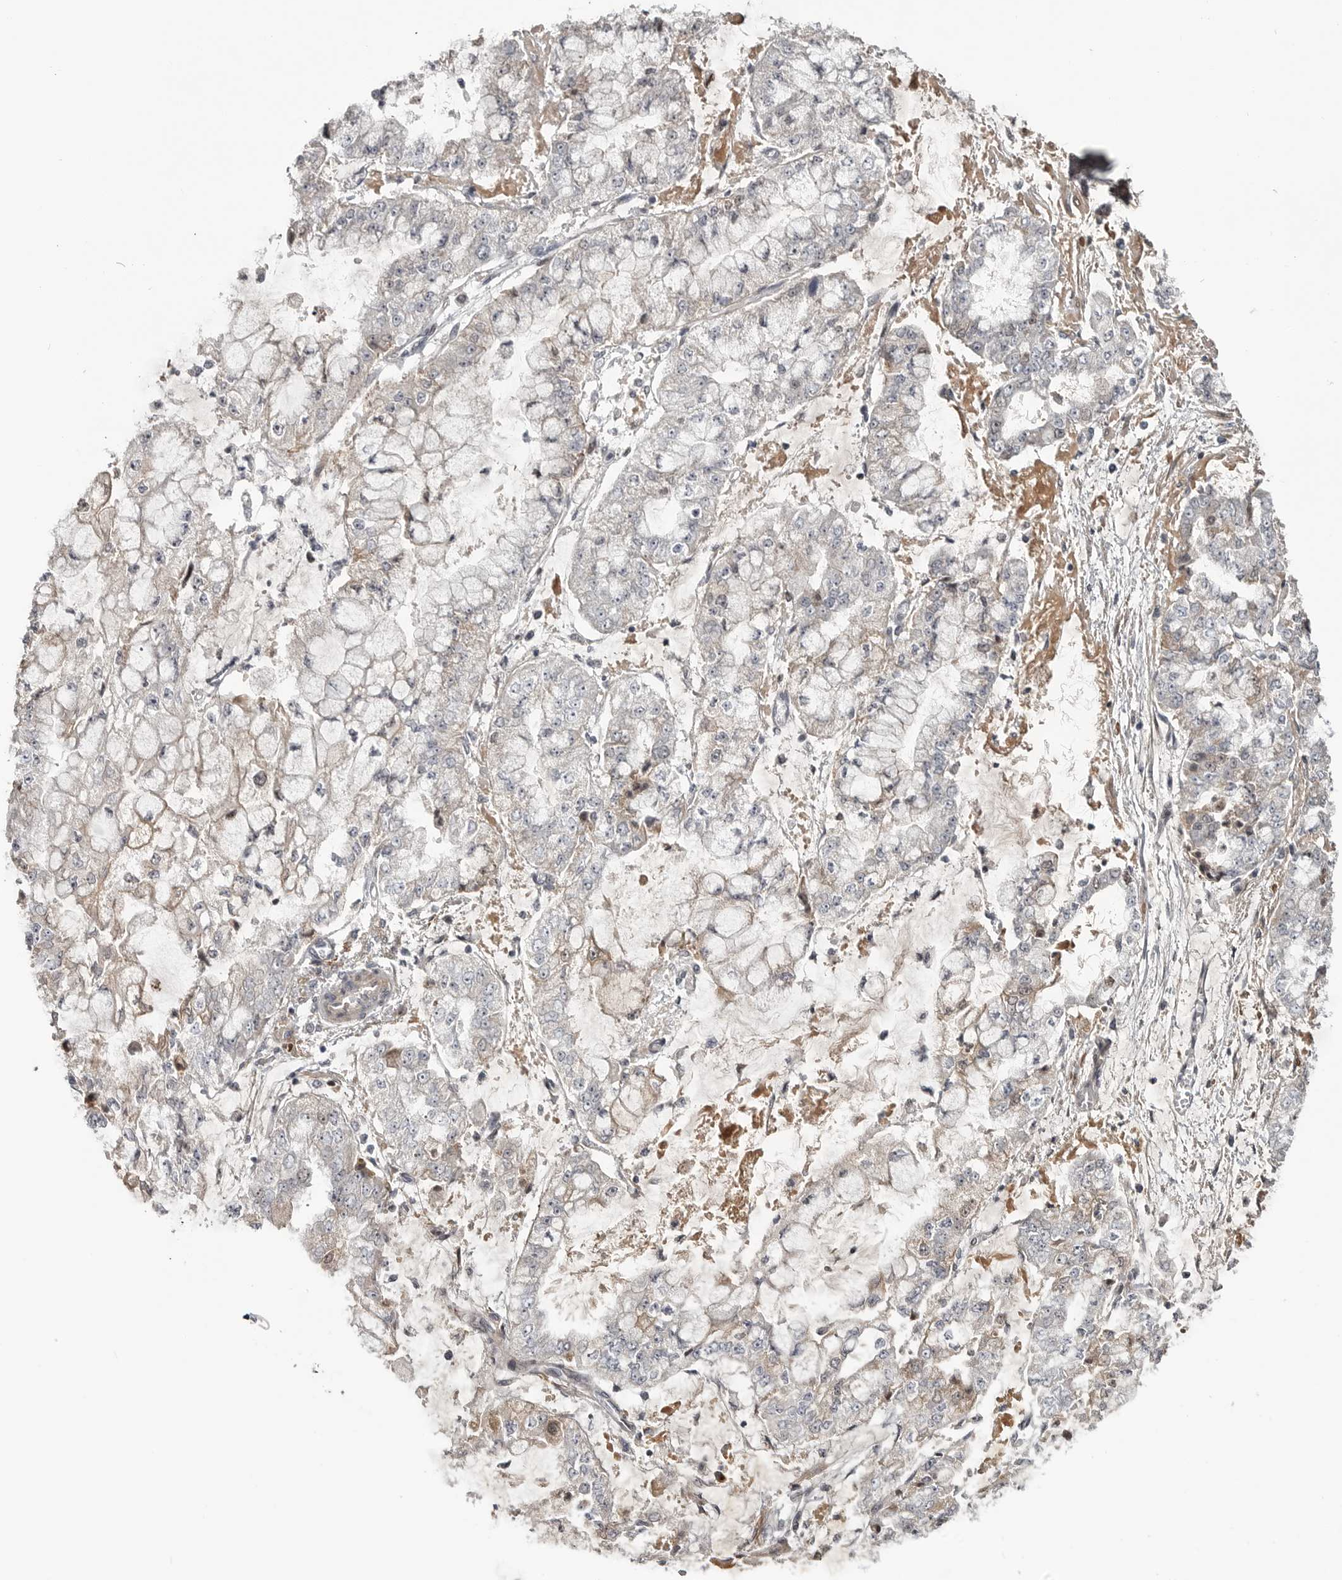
{"staining": {"intensity": "negative", "quantity": "none", "location": "none"}, "tissue": "stomach cancer", "cell_type": "Tumor cells", "image_type": "cancer", "snomed": [{"axis": "morphology", "description": "Adenocarcinoma, NOS"}, {"axis": "topography", "description": "Stomach"}], "caption": "The immunohistochemistry image has no significant expression in tumor cells of stomach cancer (adenocarcinoma) tissue.", "gene": "ZNF277", "patient": {"sex": "male", "age": 76}}